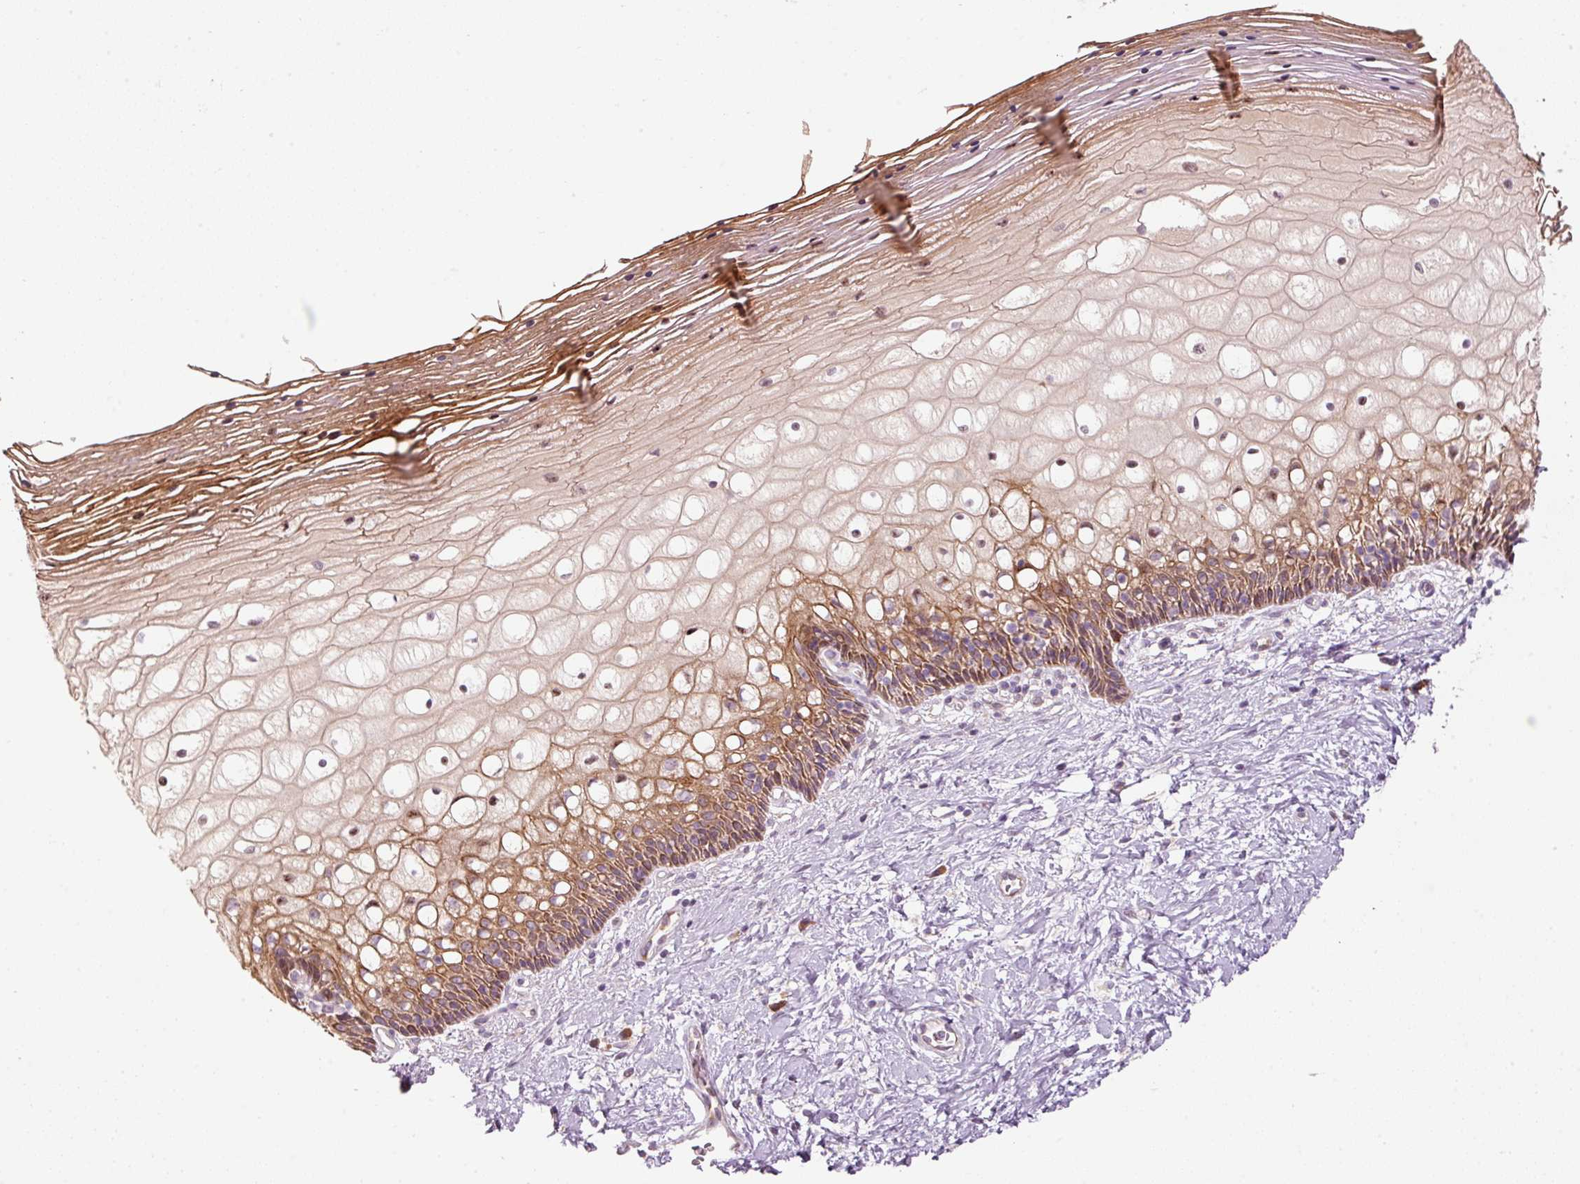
{"staining": {"intensity": "weak", "quantity": "25%-75%", "location": "cytoplasmic/membranous"}, "tissue": "cervix", "cell_type": "Glandular cells", "image_type": "normal", "snomed": [{"axis": "morphology", "description": "Normal tissue, NOS"}, {"axis": "topography", "description": "Cervix"}], "caption": "Immunohistochemistry staining of normal cervix, which shows low levels of weak cytoplasmic/membranous staining in approximately 25%-75% of glandular cells indicating weak cytoplasmic/membranous protein staining. The staining was performed using DAB (brown) for protein detection and nuclei were counterstained in hematoxylin (blue).", "gene": "MAP10", "patient": {"sex": "female", "age": 36}}